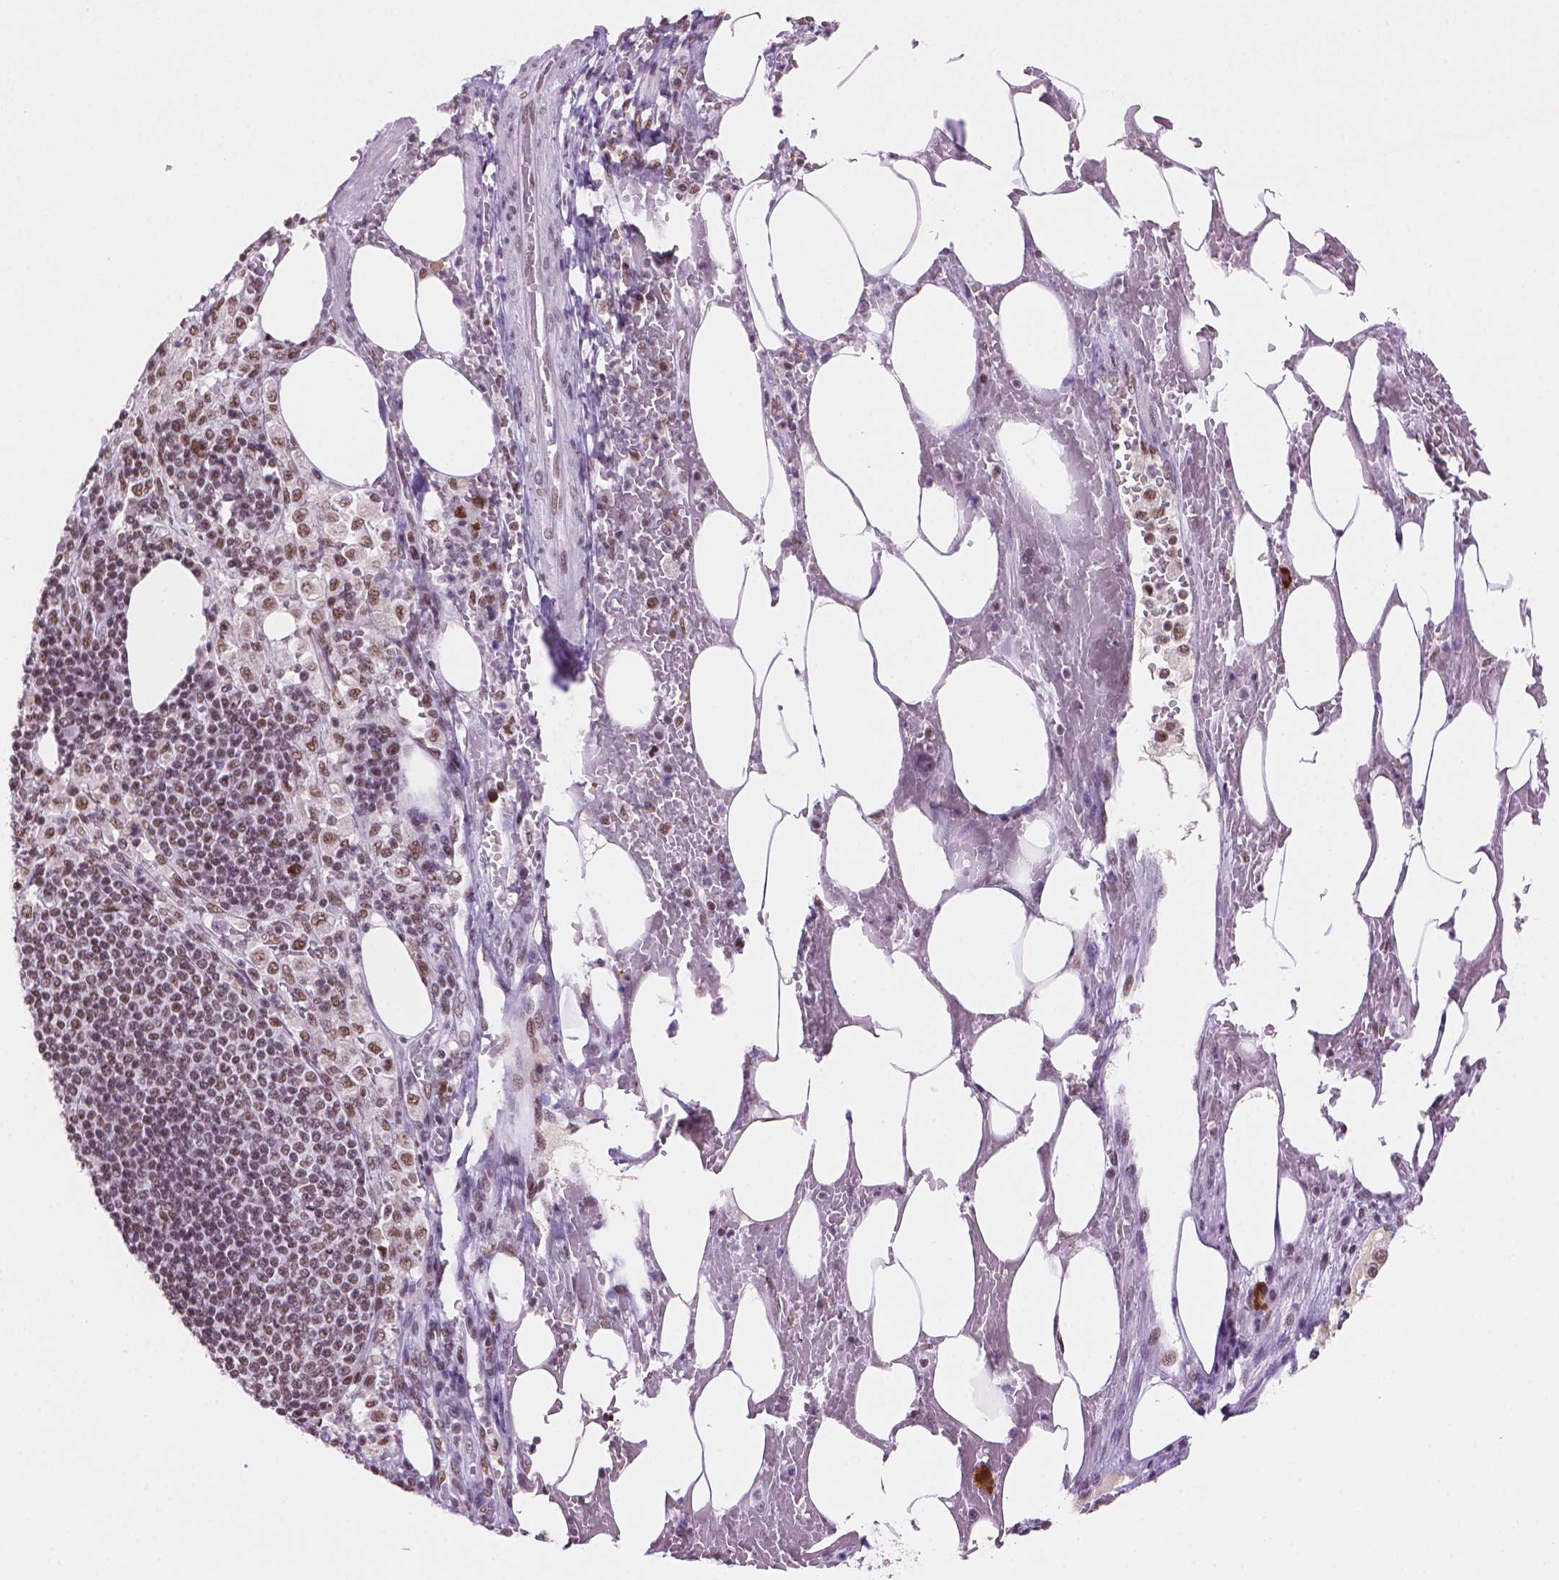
{"staining": {"intensity": "moderate", "quantity": ">75%", "location": "nuclear"}, "tissue": "pancreatic cancer", "cell_type": "Tumor cells", "image_type": "cancer", "snomed": [{"axis": "morphology", "description": "Adenocarcinoma, NOS"}, {"axis": "topography", "description": "Pancreas"}], "caption": "Pancreatic cancer (adenocarcinoma) stained with a protein marker shows moderate staining in tumor cells.", "gene": "RPA4", "patient": {"sex": "female", "age": 61}}